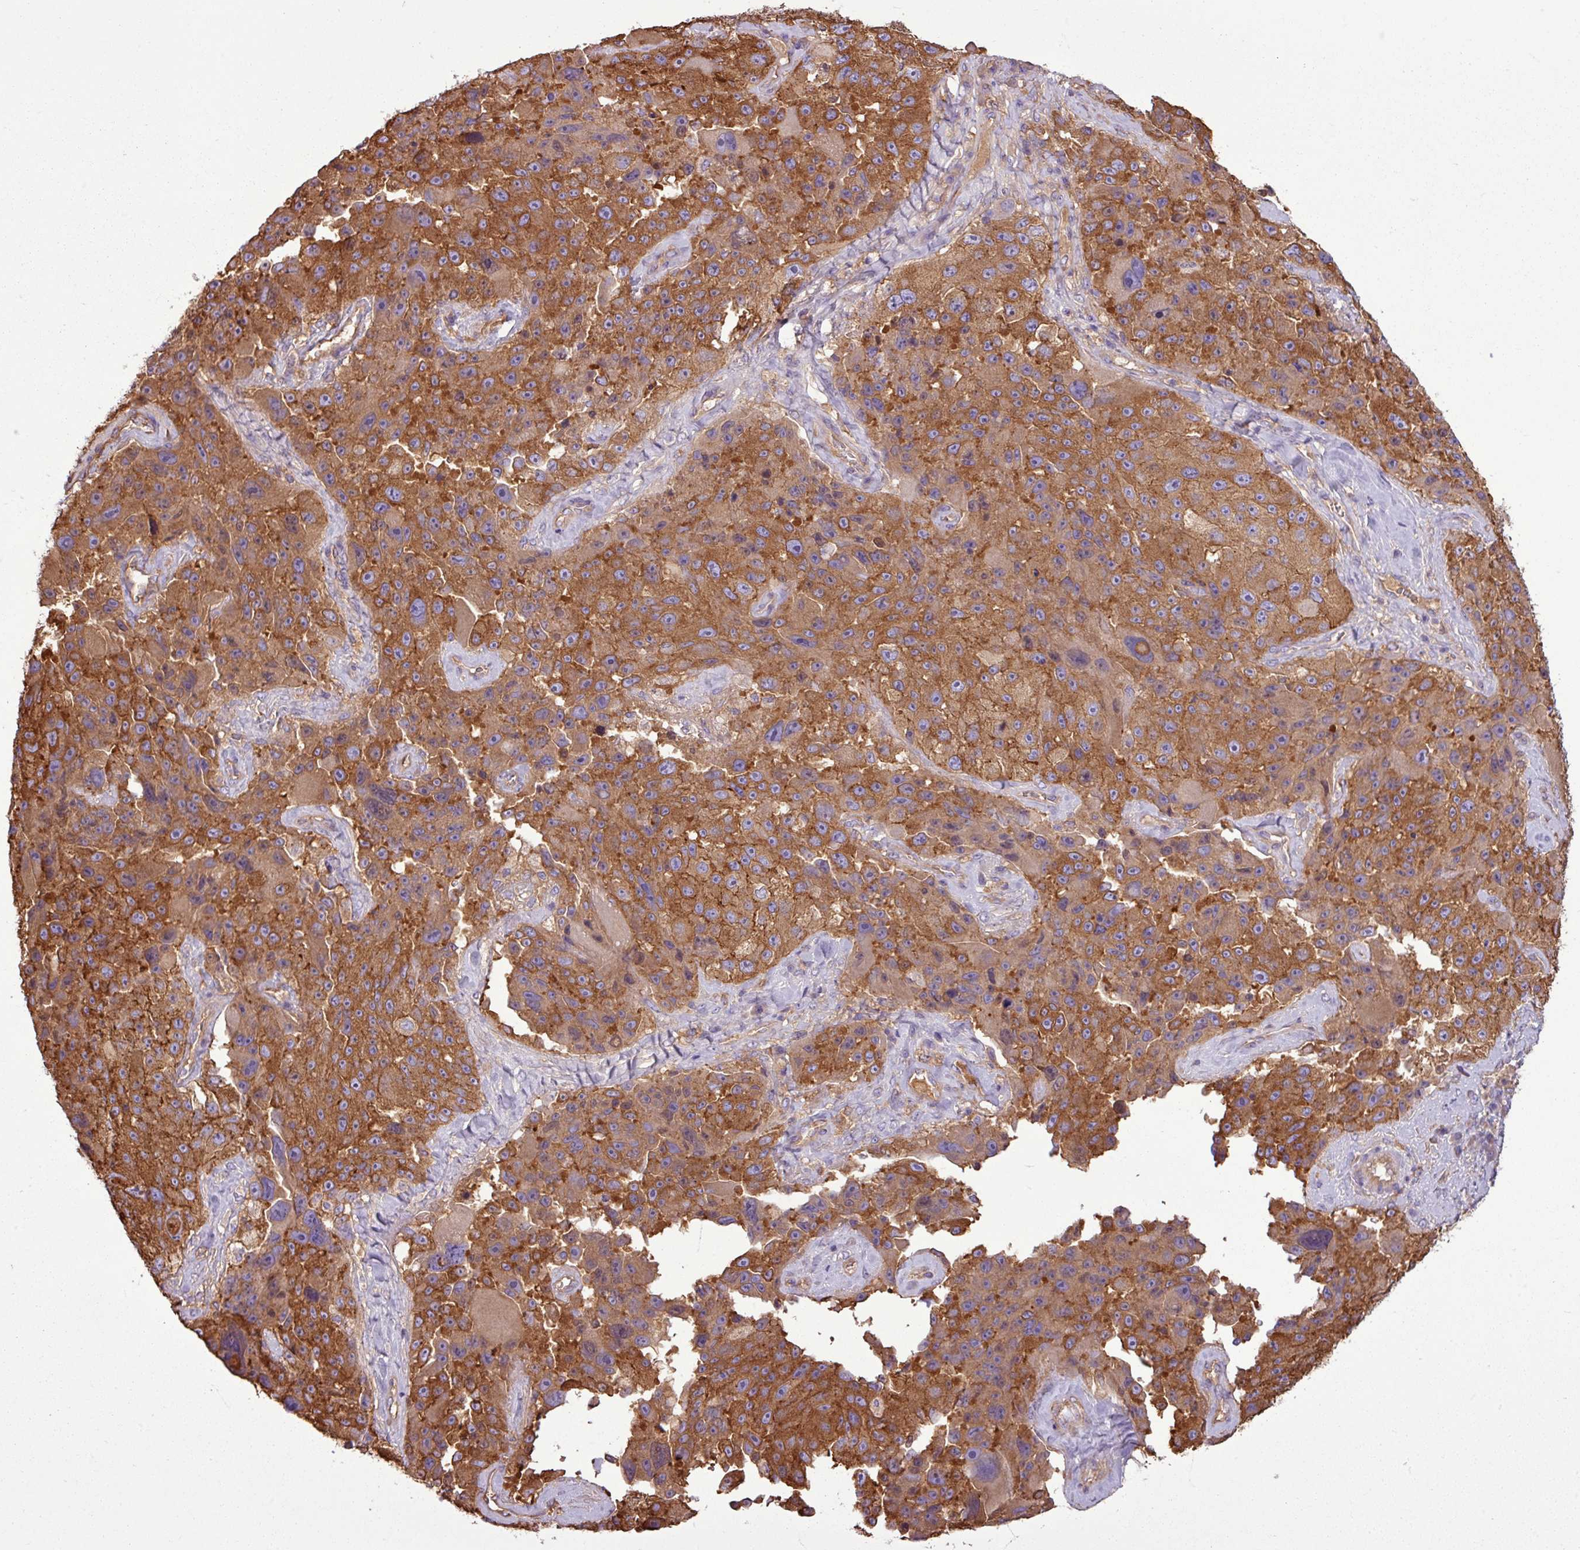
{"staining": {"intensity": "strong", "quantity": ">75%", "location": "cytoplasmic/membranous"}, "tissue": "melanoma", "cell_type": "Tumor cells", "image_type": "cancer", "snomed": [{"axis": "morphology", "description": "Malignant melanoma, Metastatic site"}, {"axis": "topography", "description": "Lymph node"}], "caption": "The image displays staining of melanoma, revealing strong cytoplasmic/membranous protein staining (brown color) within tumor cells.", "gene": "PACSIN2", "patient": {"sex": "male", "age": 62}}